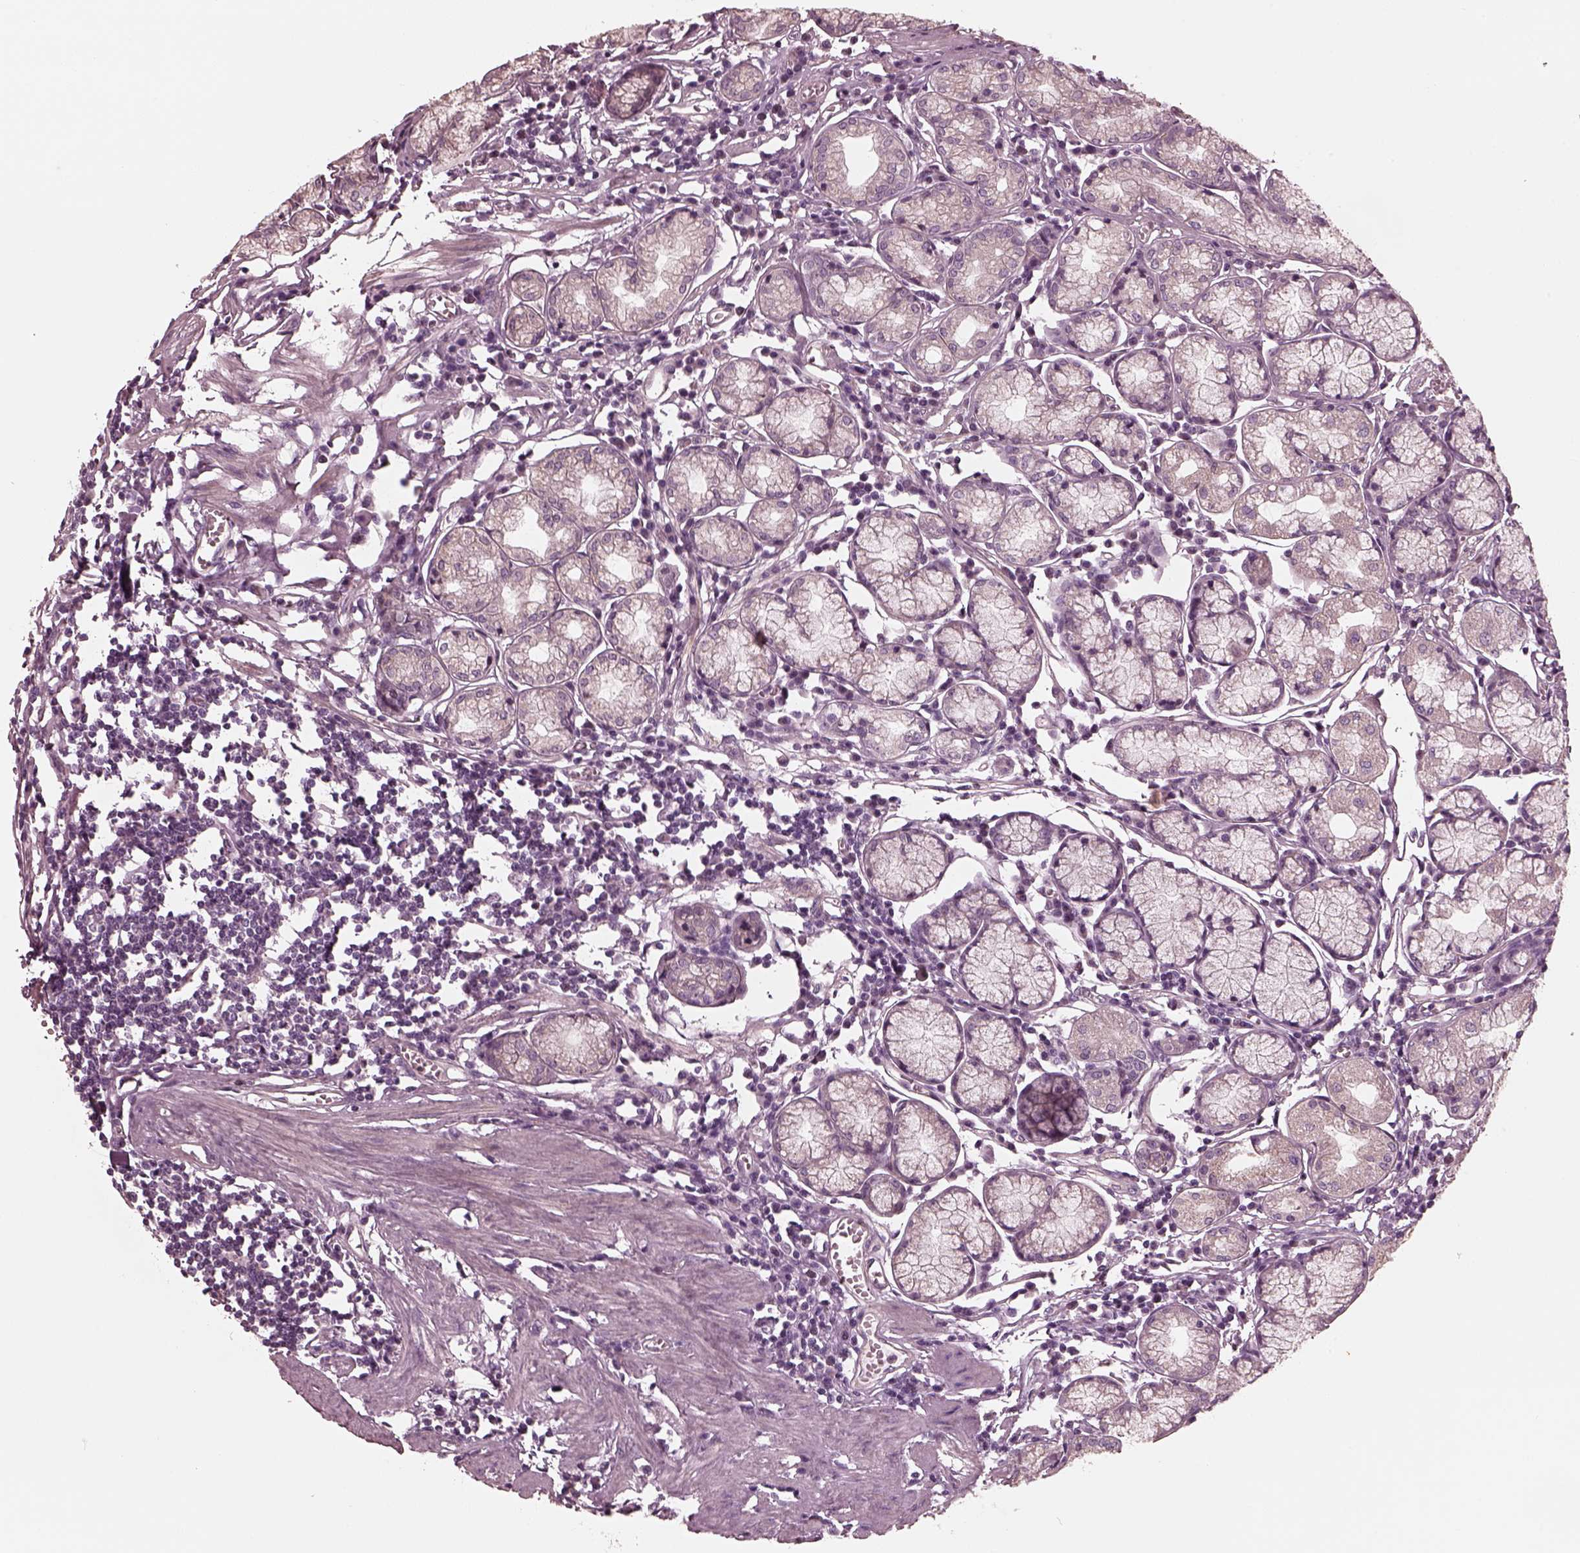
{"staining": {"intensity": "weak", "quantity": "25%-75%", "location": "cytoplasmic/membranous"}, "tissue": "stomach", "cell_type": "Glandular cells", "image_type": "normal", "snomed": [{"axis": "morphology", "description": "Normal tissue, NOS"}, {"axis": "topography", "description": "Stomach"}], "caption": "This micrograph exhibits unremarkable stomach stained with immunohistochemistry (IHC) to label a protein in brown. The cytoplasmic/membranous of glandular cells show weak positivity for the protein. Nuclei are counter-stained blue.", "gene": "KIF6", "patient": {"sex": "male", "age": 55}}